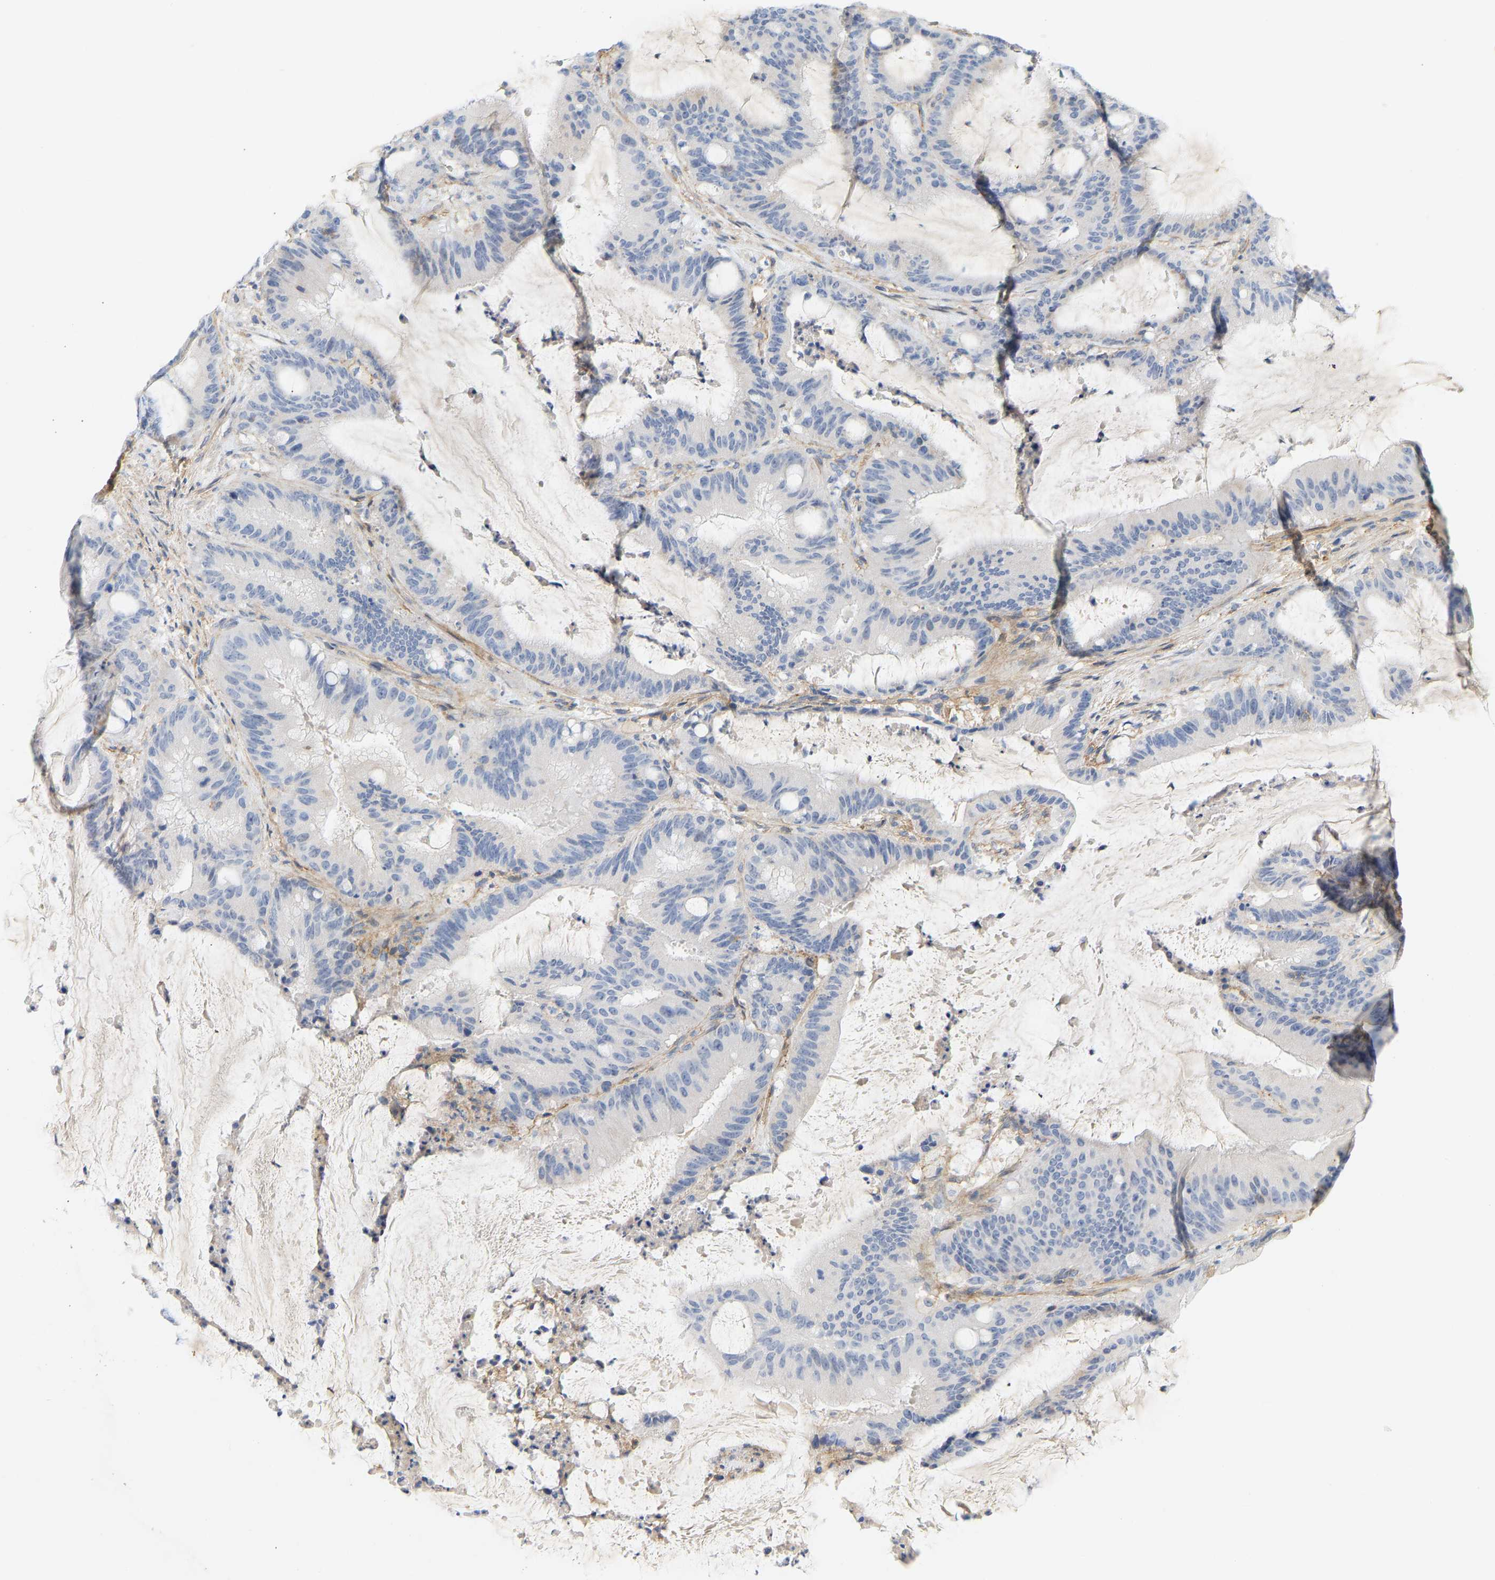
{"staining": {"intensity": "negative", "quantity": "none", "location": "none"}, "tissue": "liver cancer", "cell_type": "Tumor cells", "image_type": "cancer", "snomed": [{"axis": "morphology", "description": "Normal tissue, NOS"}, {"axis": "morphology", "description": "Cholangiocarcinoma"}, {"axis": "topography", "description": "Liver"}, {"axis": "topography", "description": "Peripheral nerve tissue"}], "caption": "Immunohistochemical staining of liver cancer reveals no significant staining in tumor cells.", "gene": "BVES", "patient": {"sex": "female", "age": 73}}